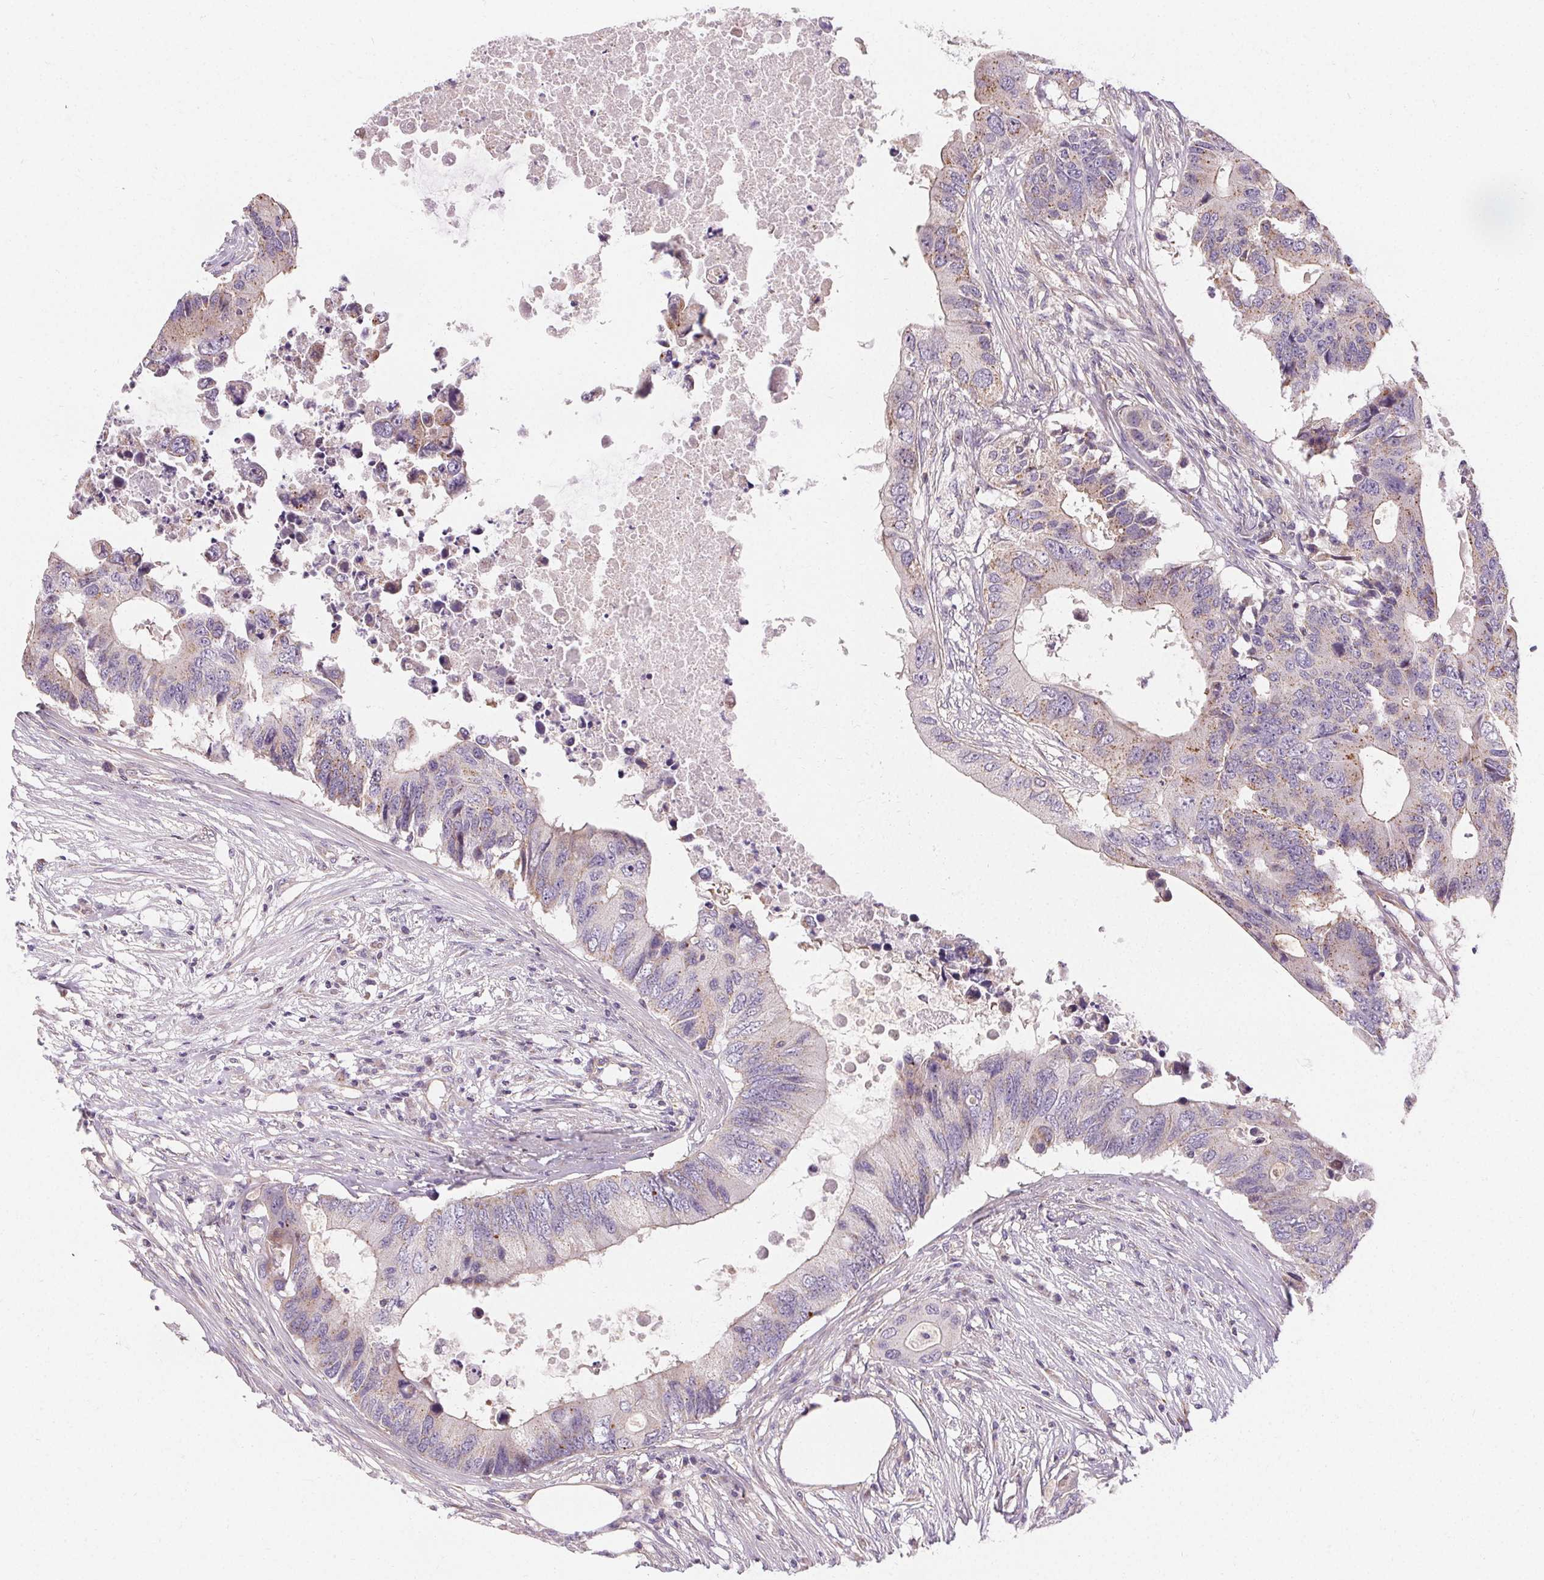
{"staining": {"intensity": "weak", "quantity": "<25%", "location": "cytoplasmic/membranous"}, "tissue": "colorectal cancer", "cell_type": "Tumor cells", "image_type": "cancer", "snomed": [{"axis": "morphology", "description": "Adenocarcinoma, NOS"}, {"axis": "topography", "description": "Colon"}], "caption": "High power microscopy micrograph of an IHC image of colorectal adenocarcinoma, revealing no significant positivity in tumor cells. The staining was performed using DAB to visualize the protein expression in brown, while the nuclei were stained in blue with hematoxylin (Magnification: 20x).", "gene": "APLP1", "patient": {"sex": "male", "age": 71}}